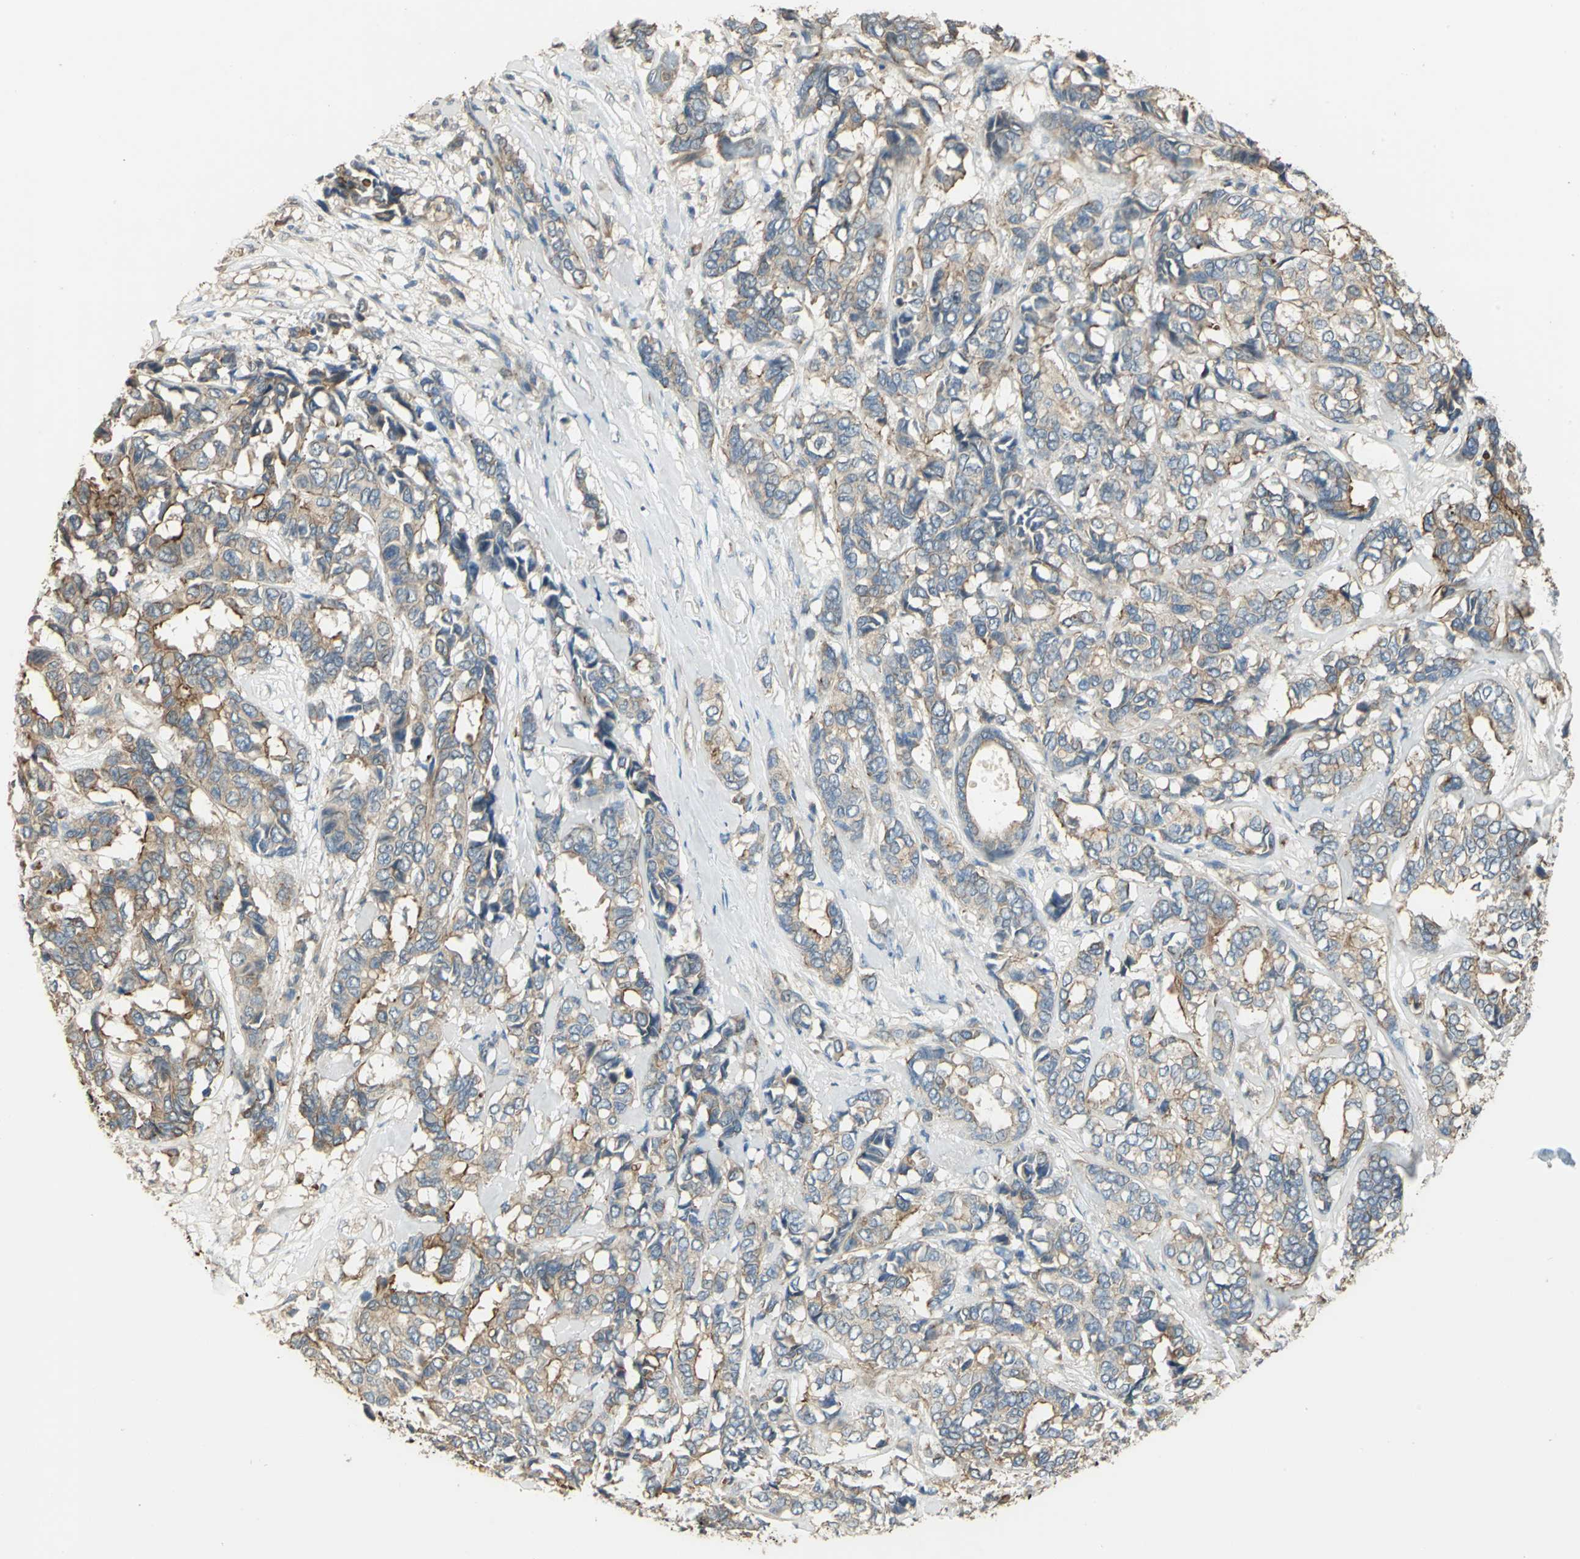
{"staining": {"intensity": "moderate", "quantity": ">75%", "location": "cytoplasmic/membranous"}, "tissue": "breast cancer", "cell_type": "Tumor cells", "image_type": "cancer", "snomed": [{"axis": "morphology", "description": "Duct carcinoma"}, {"axis": "topography", "description": "Breast"}], "caption": "An image of human breast cancer (infiltrating ductal carcinoma) stained for a protein demonstrates moderate cytoplasmic/membranous brown staining in tumor cells. (DAB IHC, brown staining for protein, blue staining for nuclei).", "gene": "RAPGEF1", "patient": {"sex": "female", "age": 87}}